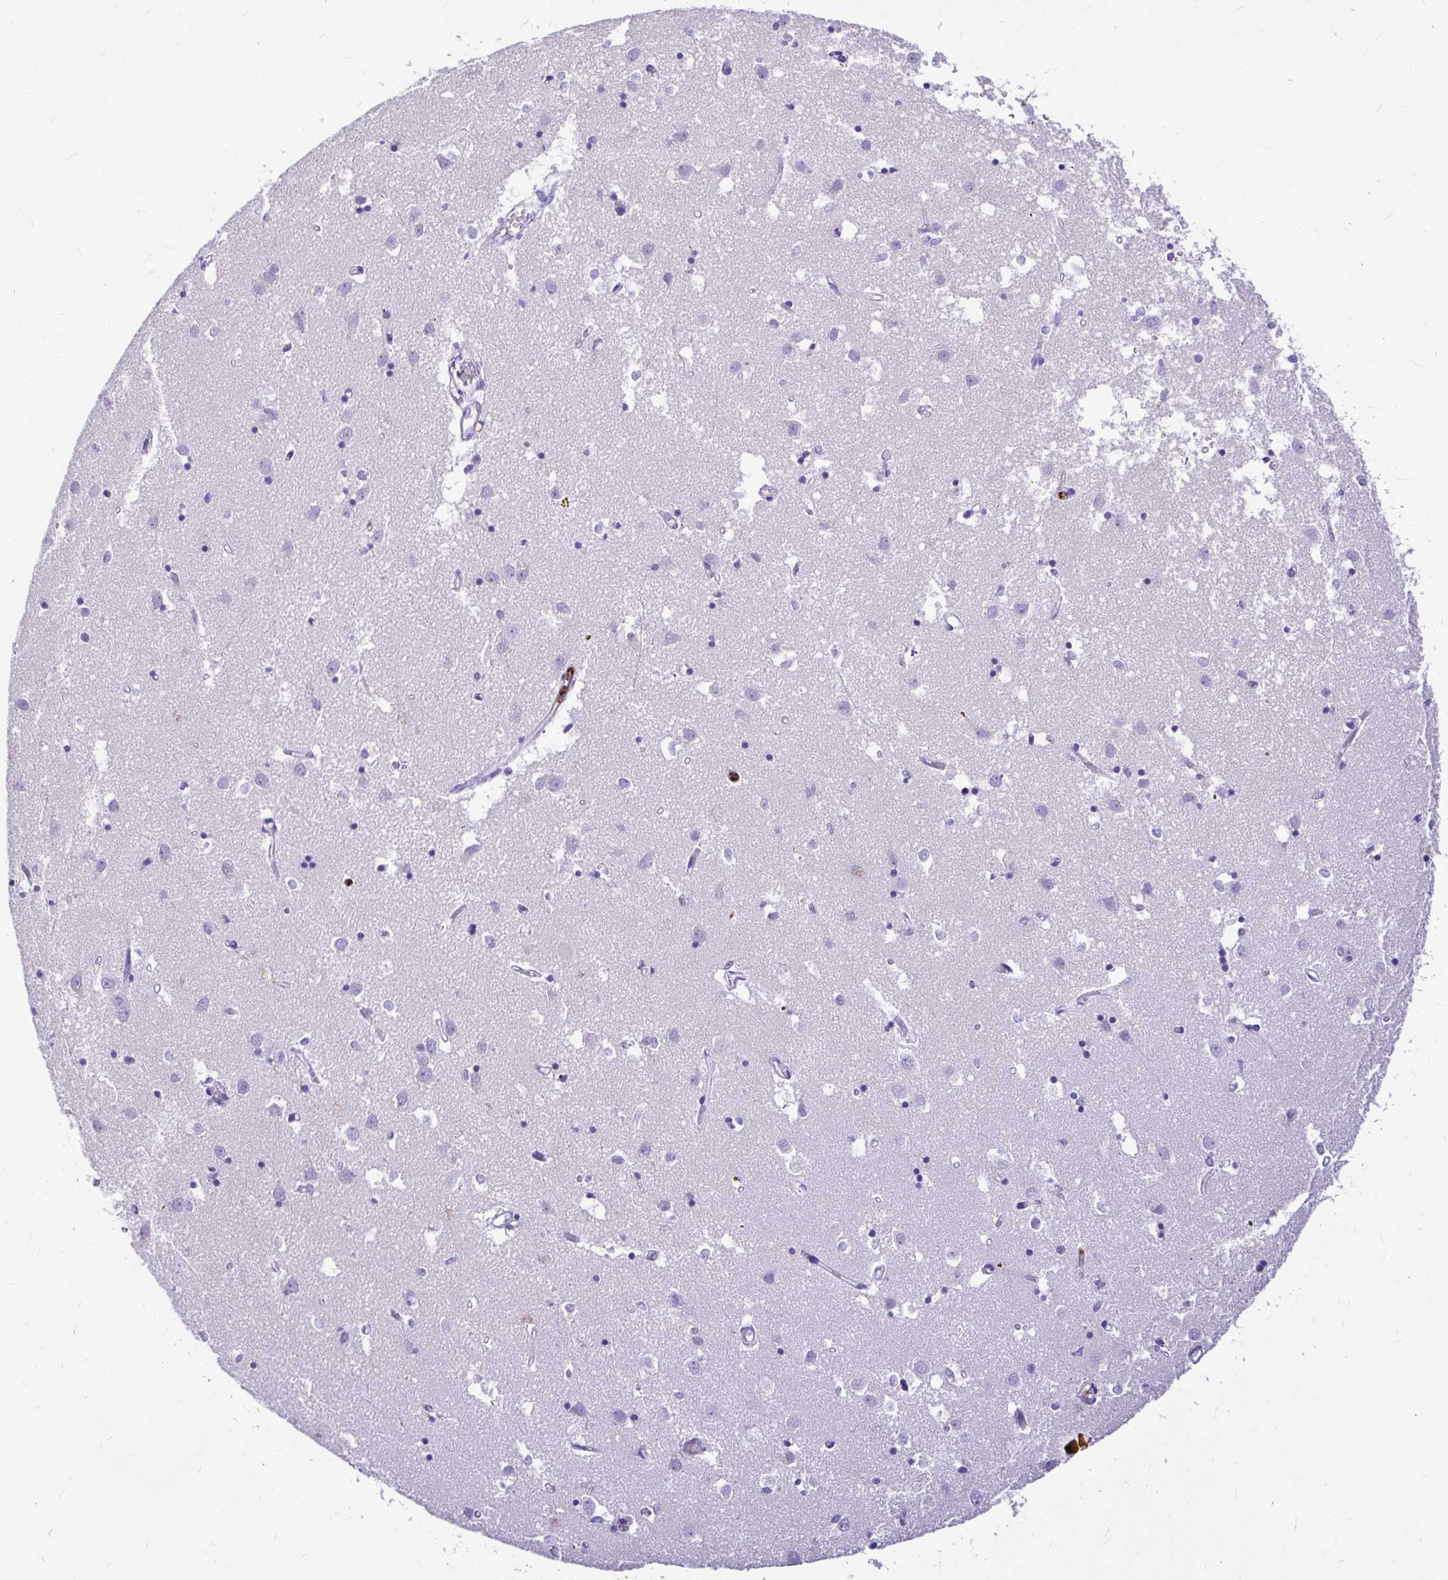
{"staining": {"intensity": "negative", "quantity": "none", "location": "none"}, "tissue": "caudate", "cell_type": "Glial cells", "image_type": "normal", "snomed": [{"axis": "morphology", "description": "Normal tissue, NOS"}, {"axis": "topography", "description": "Lateral ventricle wall"}], "caption": "Immunohistochemistry image of unremarkable caudate: caudate stained with DAB (3,3'-diaminobenzidine) exhibits no significant protein positivity in glial cells. (DAB immunohistochemistry, high magnification).", "gene": "CLEC1B", "patient": {"sex": "male", "age": 70}}